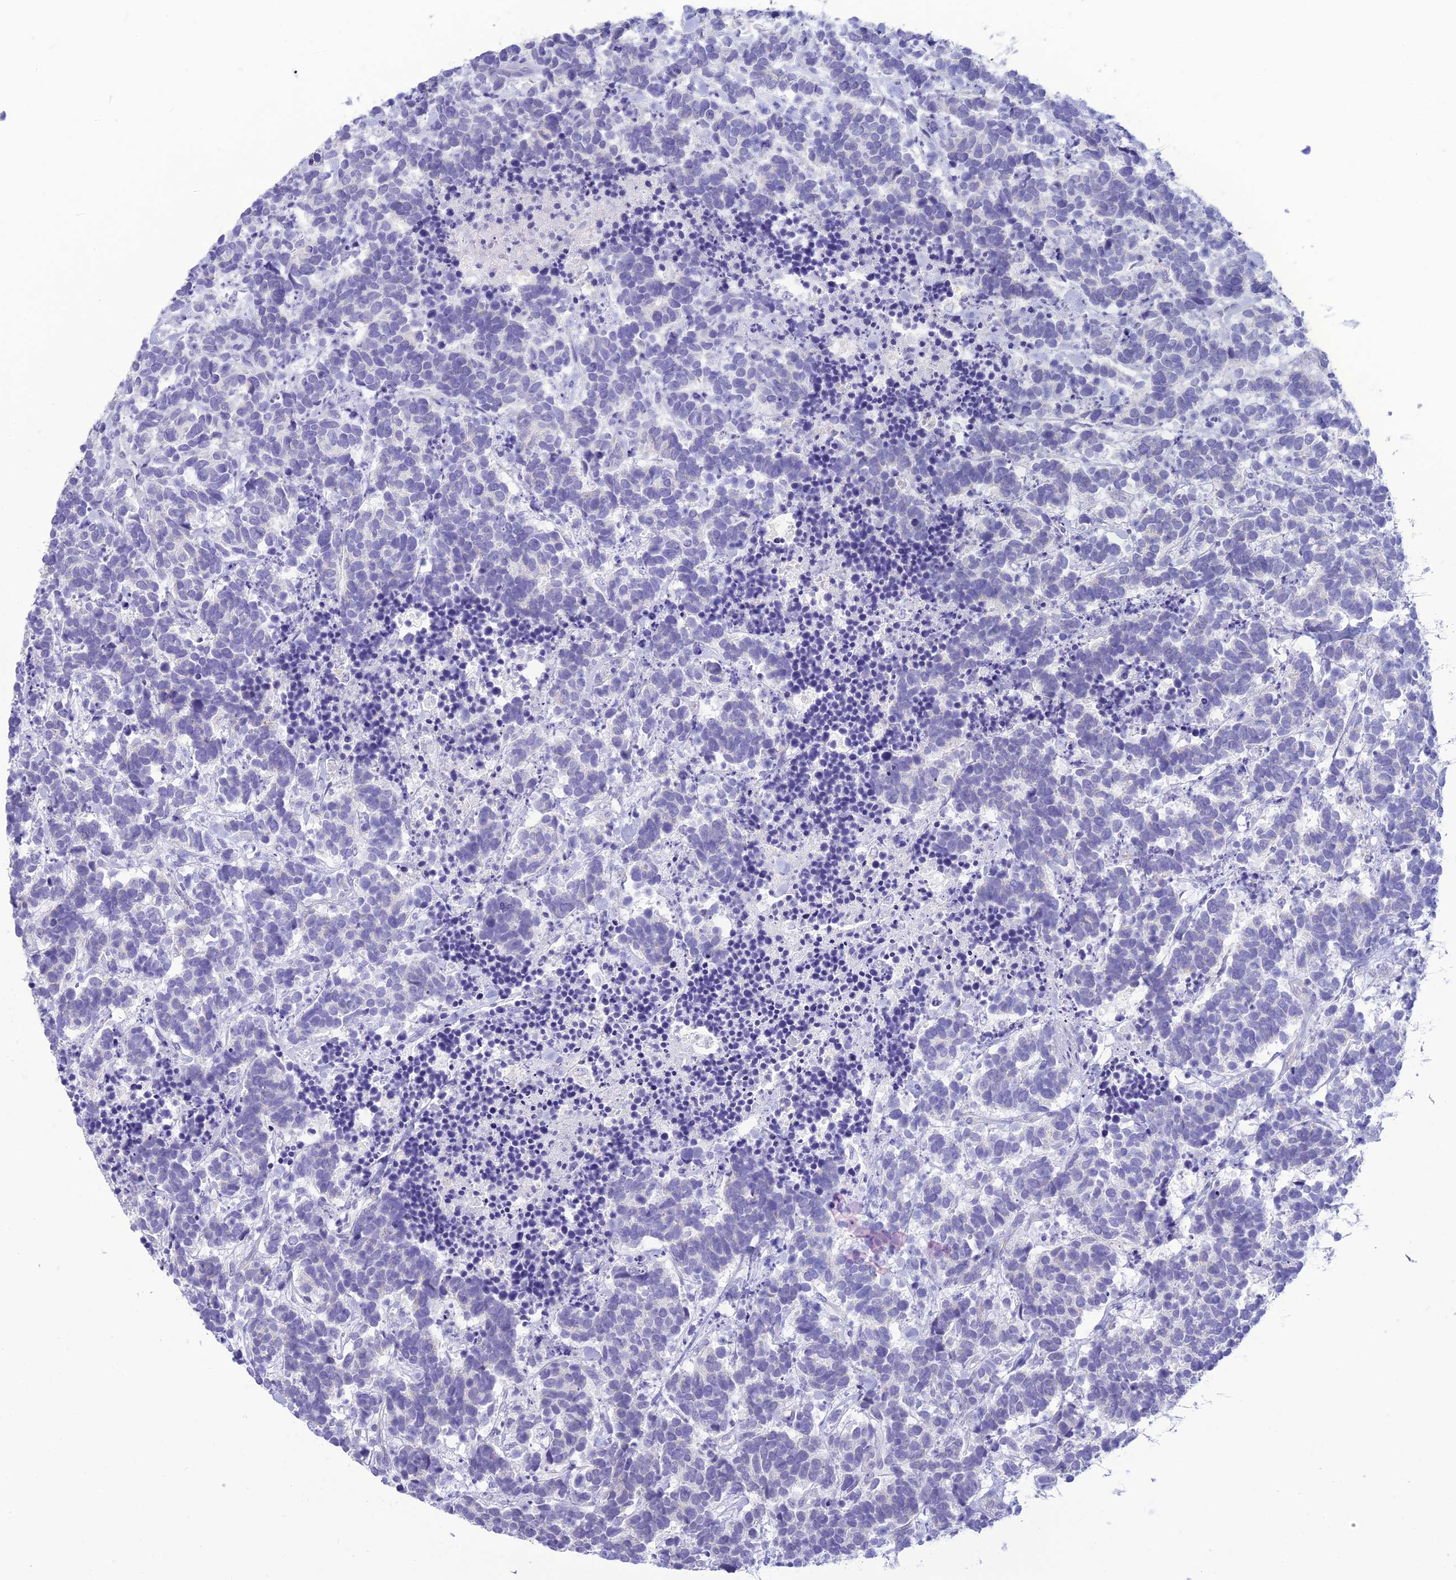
{"staining": {"intensity": "negative", "quantity": "none", "location": "none"}, "tissue": "carcinoid", "cell_type": "Tumor cells", "image_type": "cancer", "snomed": [{"axis": "morphology", "description": "Carcinoma, NOS"}, {"axis": "morphology", "description": "Carcinoid, malignant, NOS"}, {"axis": "topography", "description": "Prostate"}], "caption": "An immunohistochemistry micrograph of carcinoid is shown. There is no staining in tumor cells of carcinoid.", "gene": "DHDH", "patient": {"sex": "male", "age": 57}}